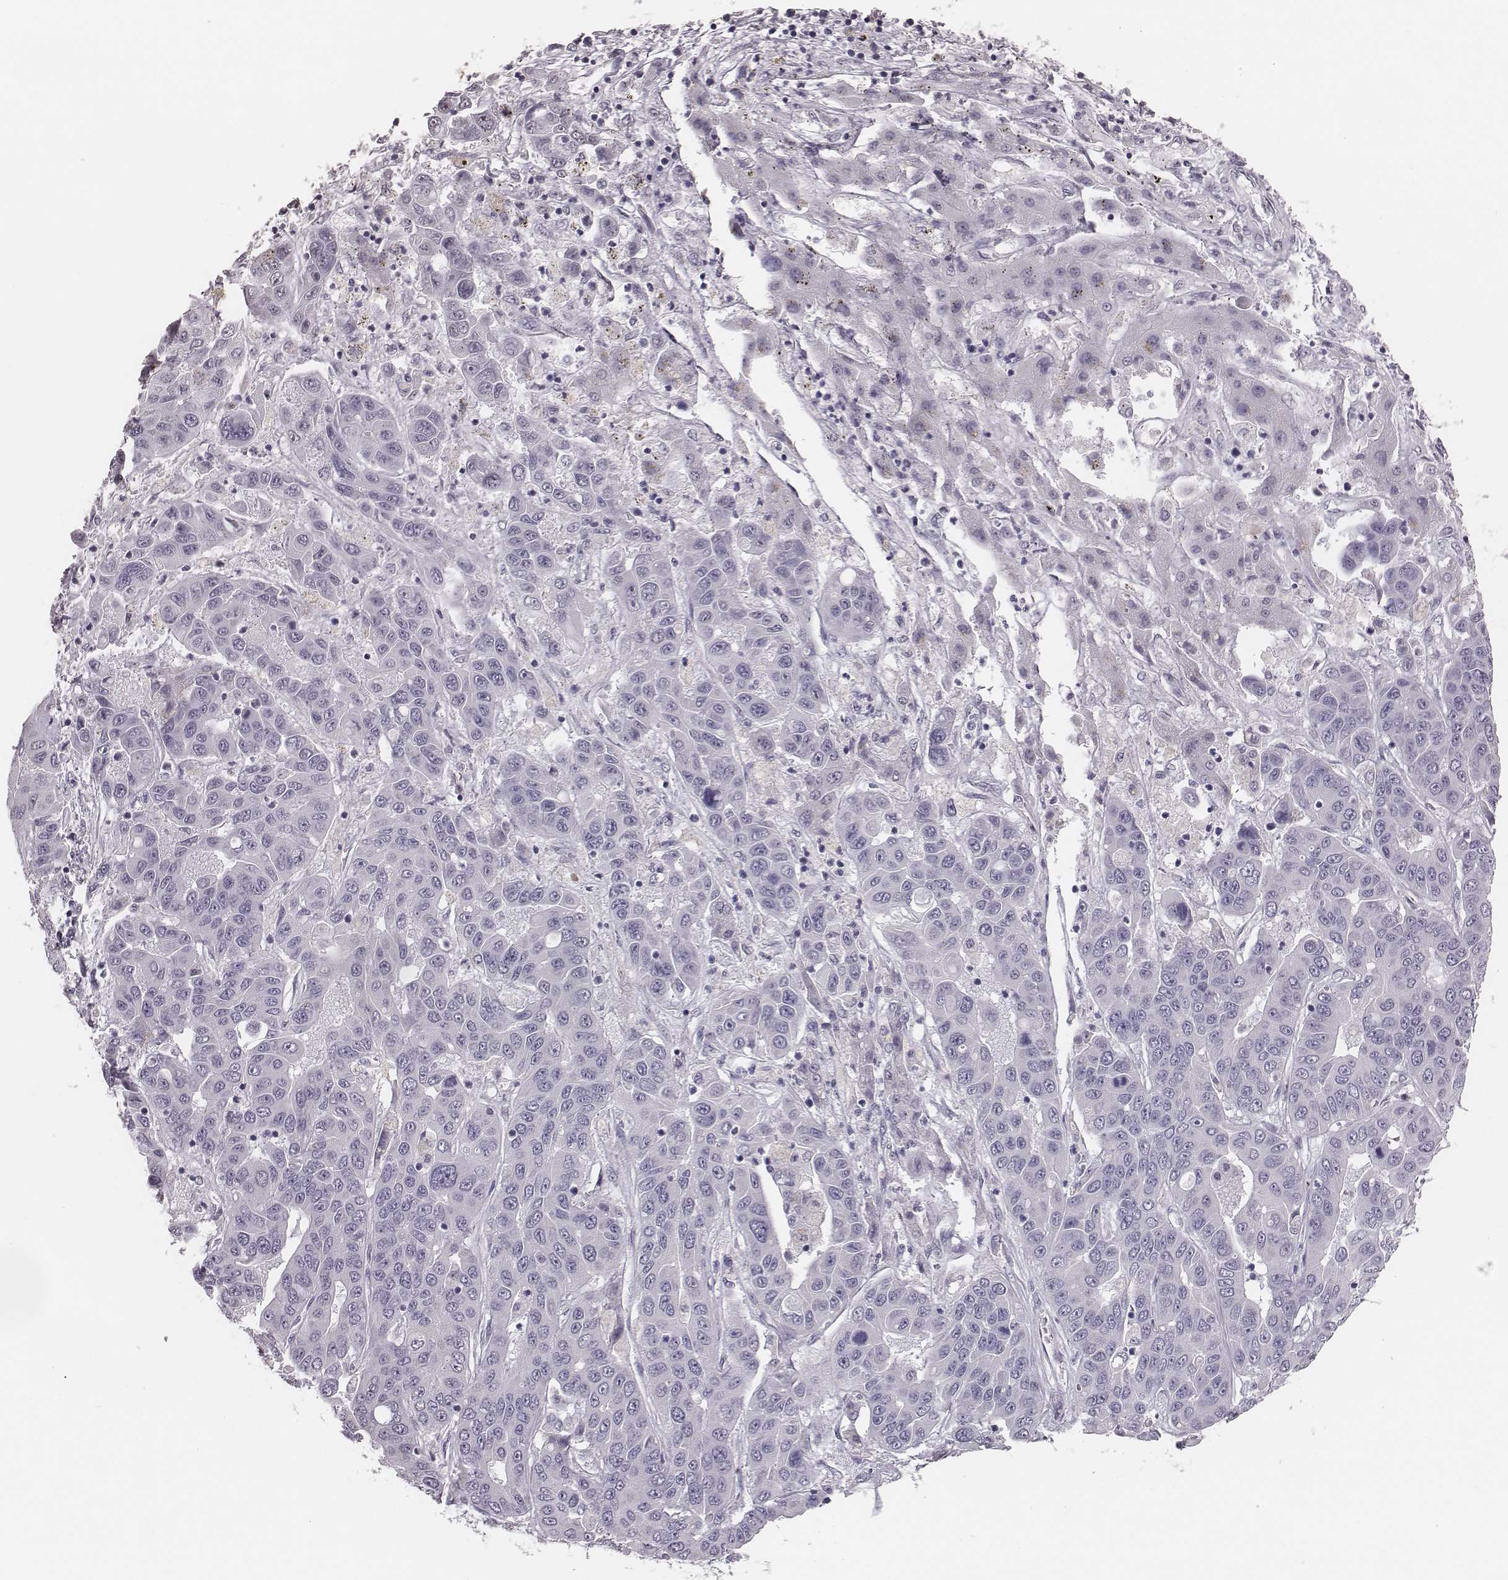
{"staining": {"intensity": "negative", "quantity": "none", "location": "none"}, "tissue": "liver cancer", "cell_type": "Tumor cells", "image_type": "cancer", "snomed": [{"axis": "morphology", "description": "Cholangiocarcinoma"}, {"axis": "topography", "description": "Liver"}], "caption": "IHC image of neoplastic tissue: human liver cancer stained with DAB displays no significant protein positivity in tumor cells.", "gene": "CSHL1", "patient": {"sex": "female", "age": 52}}